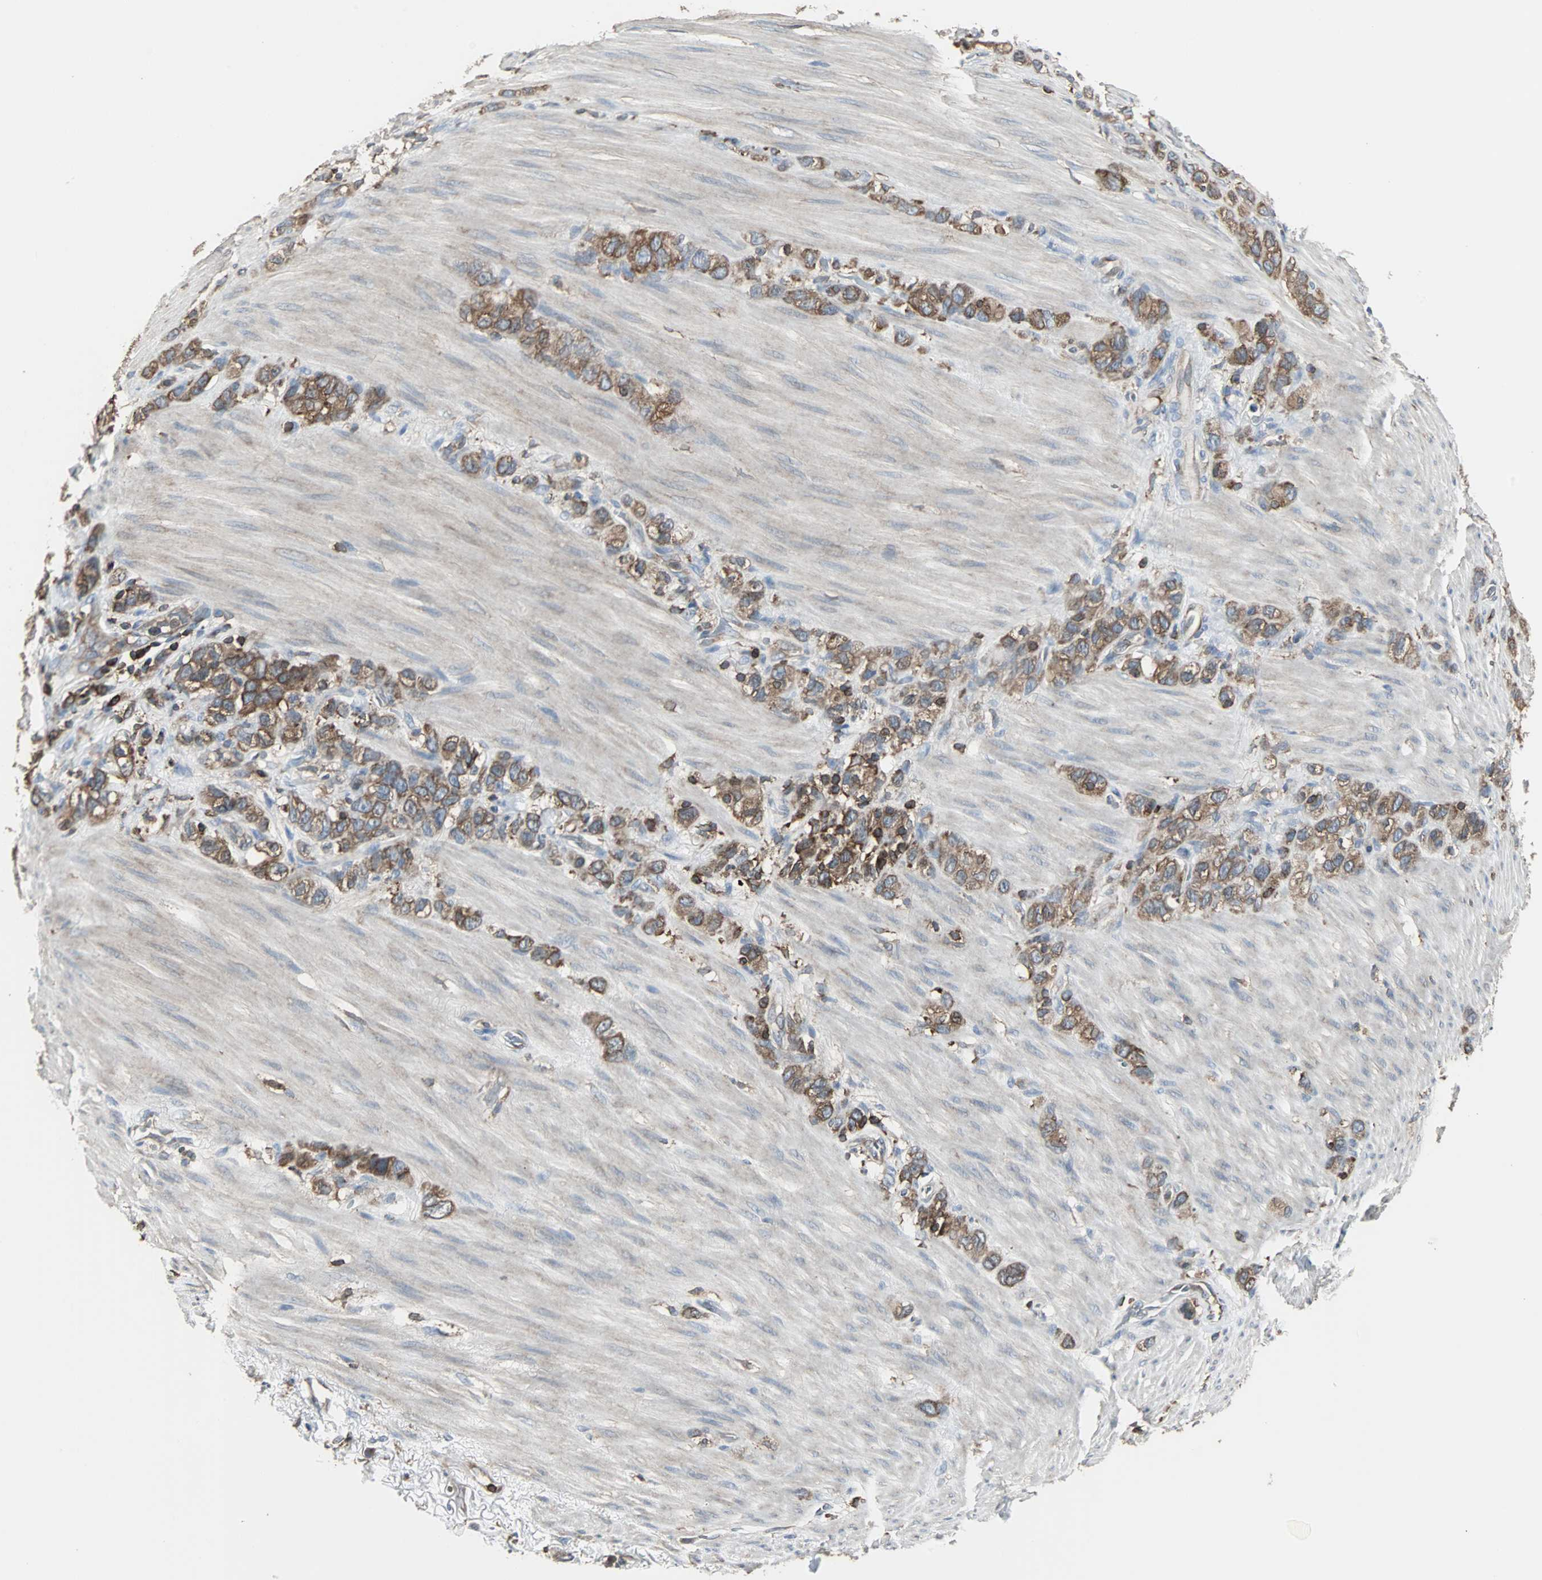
{"staining": {"intensity": "strong", "quantity": ">75%", "location": "cytoplasmic/membranous"}, "tissue": "stomach cancer", "cell_type": "Tumor cells", "image_type": "cancer", "snomed": [{"axis": "morphology", "description": "Normal tissue, NOS"}, {"axis": "morphology", "description": "Adenocarcinoma, NOS"}, {"axis": "morphology", "description": "Adenocarcinoma, High grade"}, {"axis": "topography", "description": "Stomach, upper"}, {"axis": "topography", "description": "Stomach"}], "caption": "IHC (DAB) staining of high-grade adenocarcinoma (stomach) demonstrates strong cytoplasmic/membranous protein positivity in approximately >75% of tumor cells.", "gene": "LRRFIP1", "patient": {"sex": "female", "age": 65}}